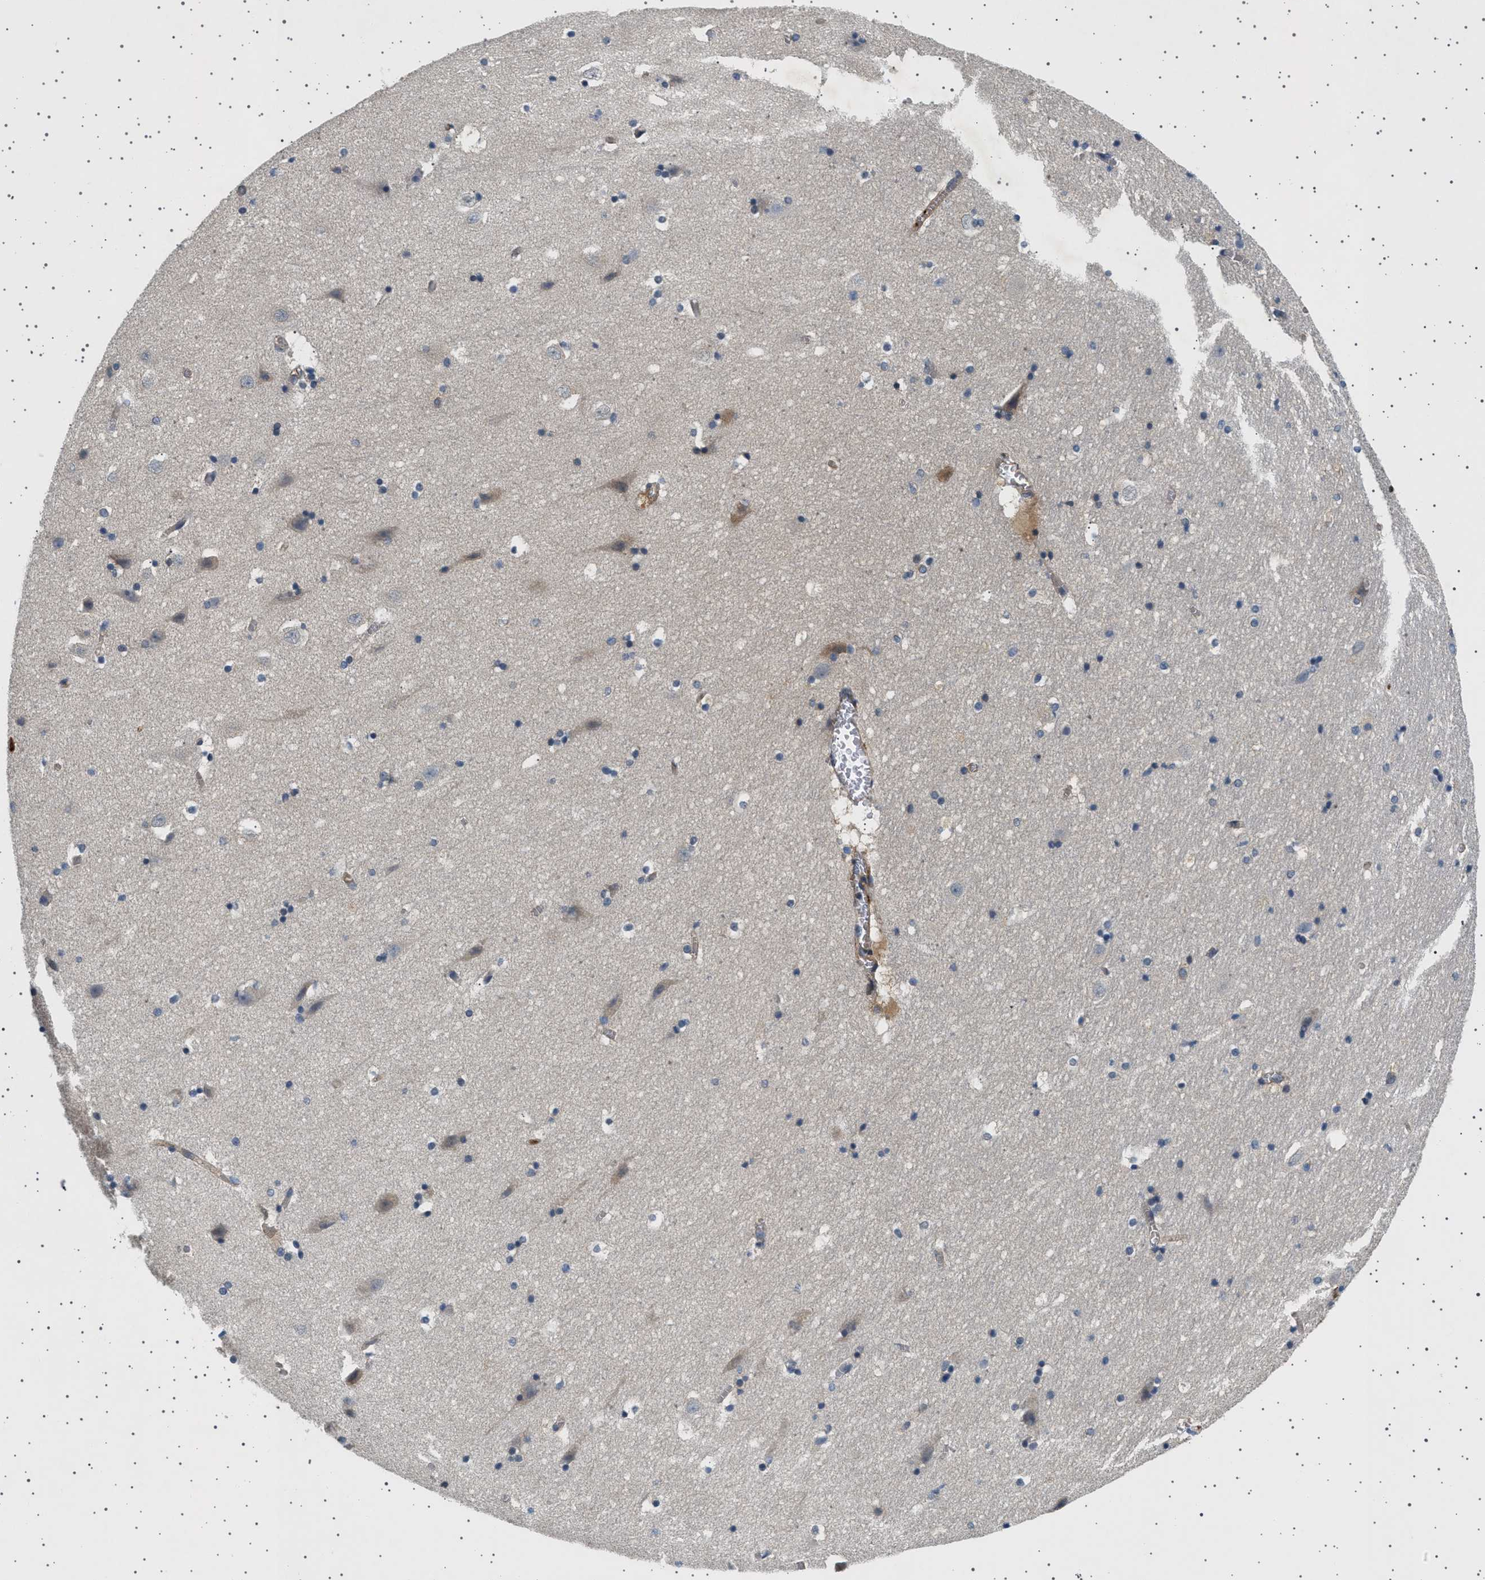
{"staining": {"intensity": "weak", "quantity": "<25%", "location": "cytoplasmic/membranous"}, "tissue": "hippocampus", "cell_type": "Glial cells", "image_type": "normal", "snomed": [{"axis": "morphology", "description": "Normal tissue, NOS"}, {"axis": "topography", "description": "Hippocampus"}], "caption": "Glial cells show no significant protein expression in unremarkable hippocampus.", "gene": "PLPP6", "patient": {"sex": "male", "age": 45}}